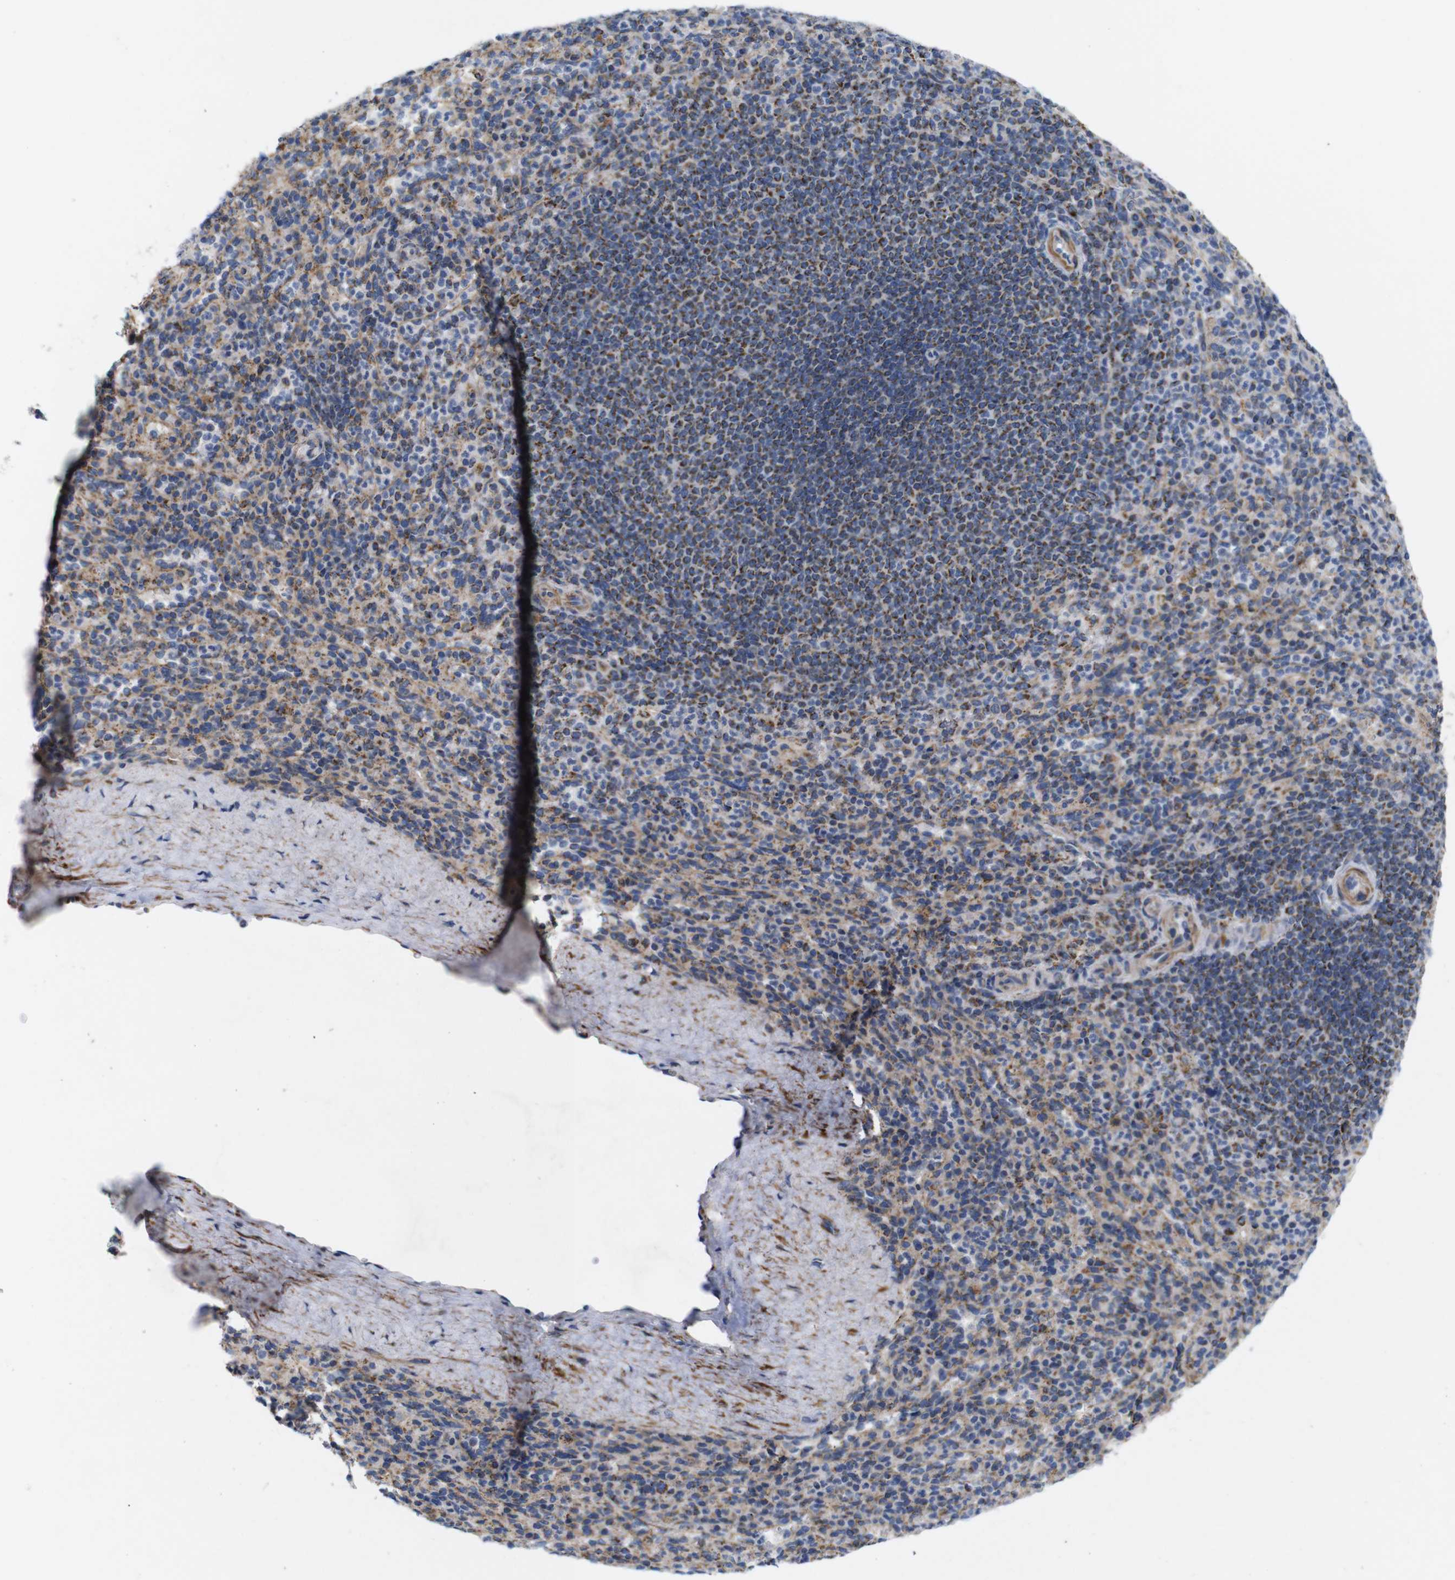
{"staining": {"intensity": "moderate", "quantity": "25%-75%", "location": "cytoplasmic/membranous"}, "tissue": "spleen", "cell_type": "Cells in red pulp", "image_type": "normal", "snomed": [{"axis": "morphology", "description": "Normal tissue, NOS"}, {"axis": "topography", "description": "Spleen"}], "caption": "An immunohistochemistry micrograph of benign tissue is shown. Protein staining in brown labels moderate cytoplasmic/membranous positivity in spleen within cells in red pulp.", "gene": "FAM171B", "patient": {"sex": "male", "age": 36}}